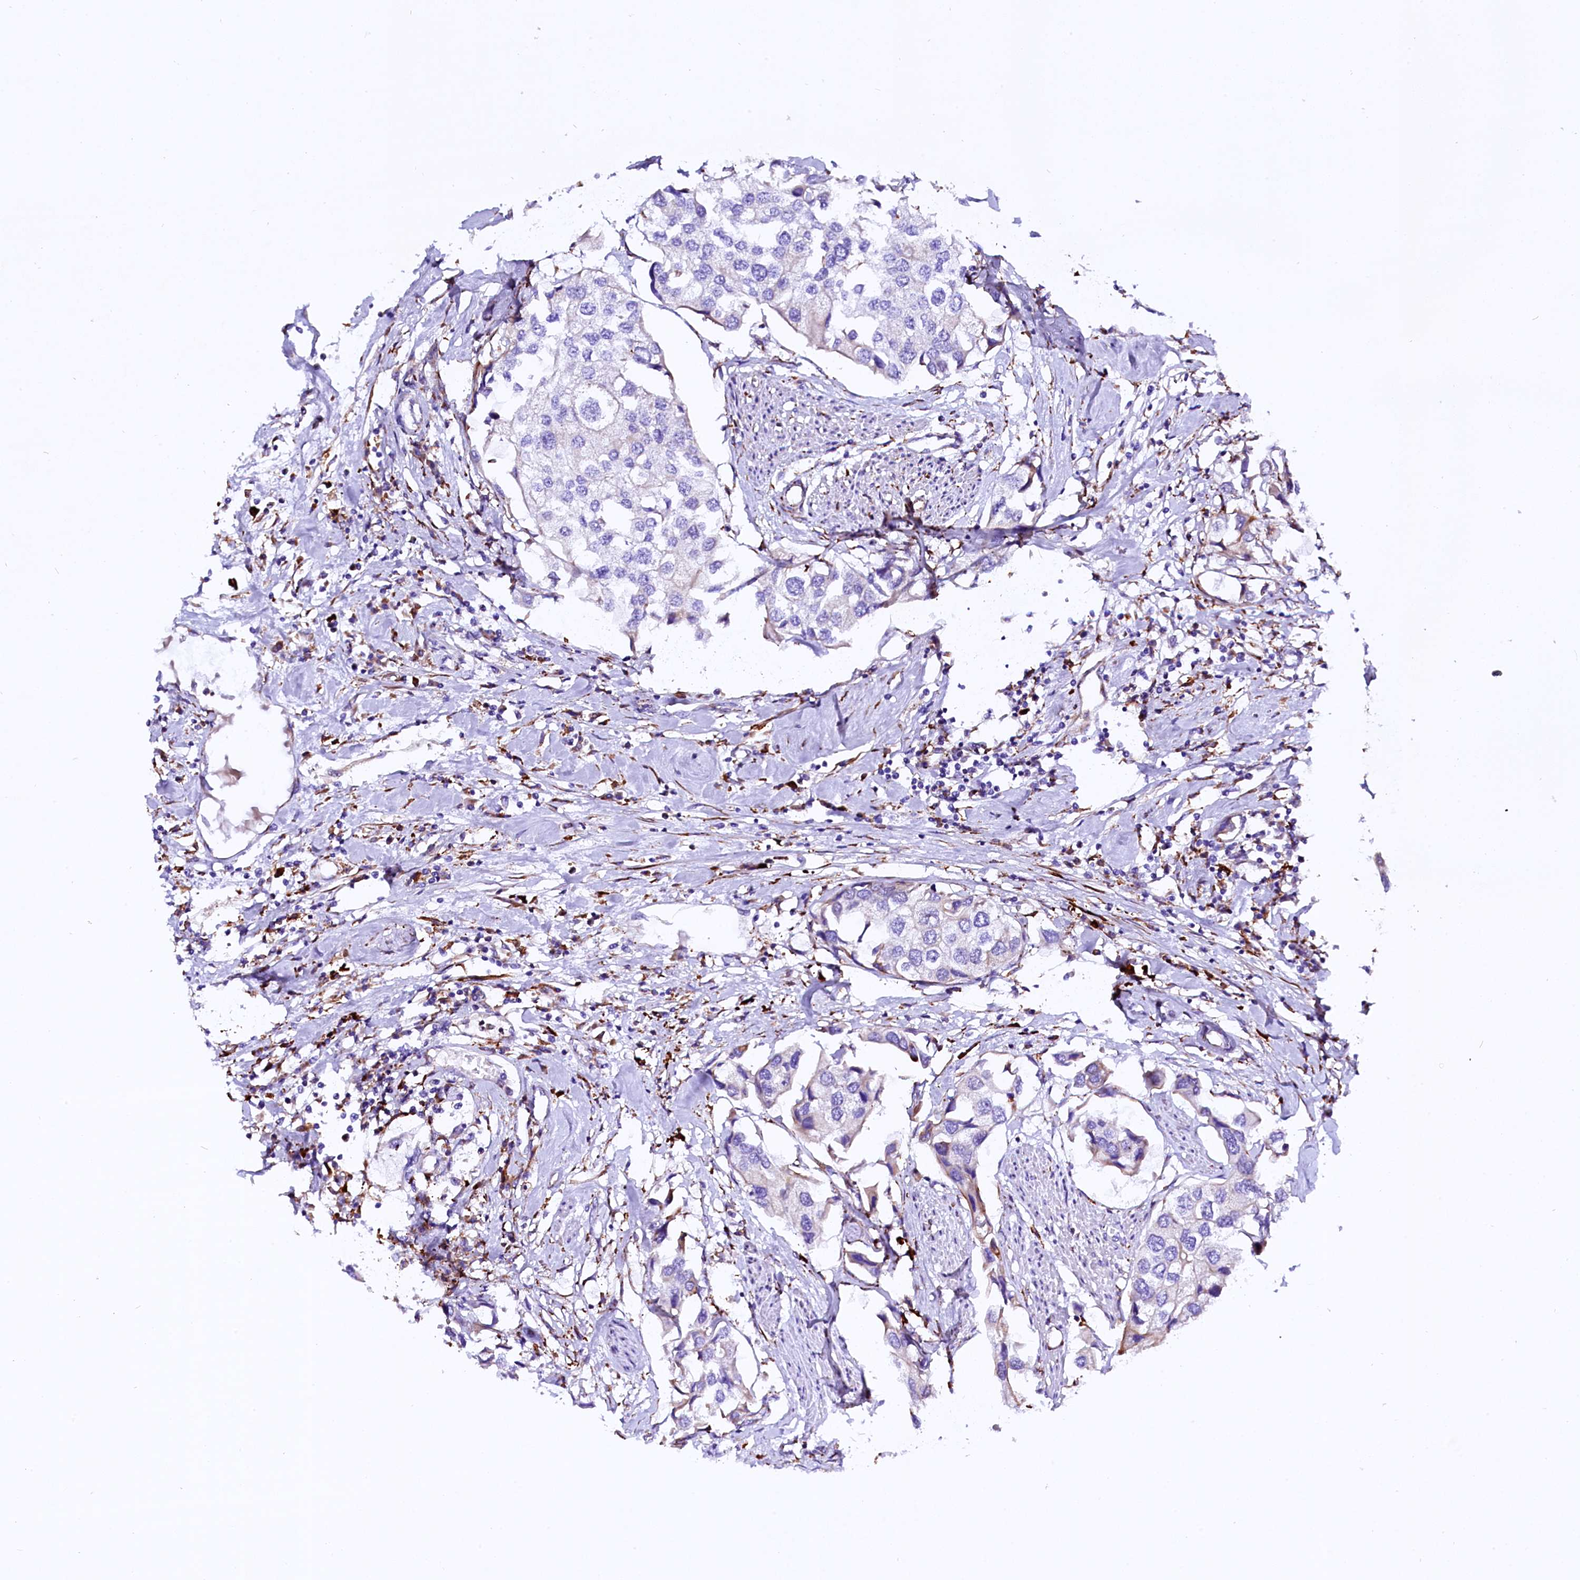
{"staining": {"intensity": "negative", "quantity": "none", "location": "none"}, "tissue": "urothelial cancer", "cell_type": "Tumor cells", "image_type": "cancer", "snomed": [{"axis": "morphology", "description": "Urothelial carcinoma, High grade"}, {"axis": "topography", "description": "Urinary bladder"}], "caption": "Histopathology image shows no significant protein expression in tumor cells of urothelial carcinoma (high-grade).", "gene": "CMTR2", "patient": {"sex": "male", "age": 64}}